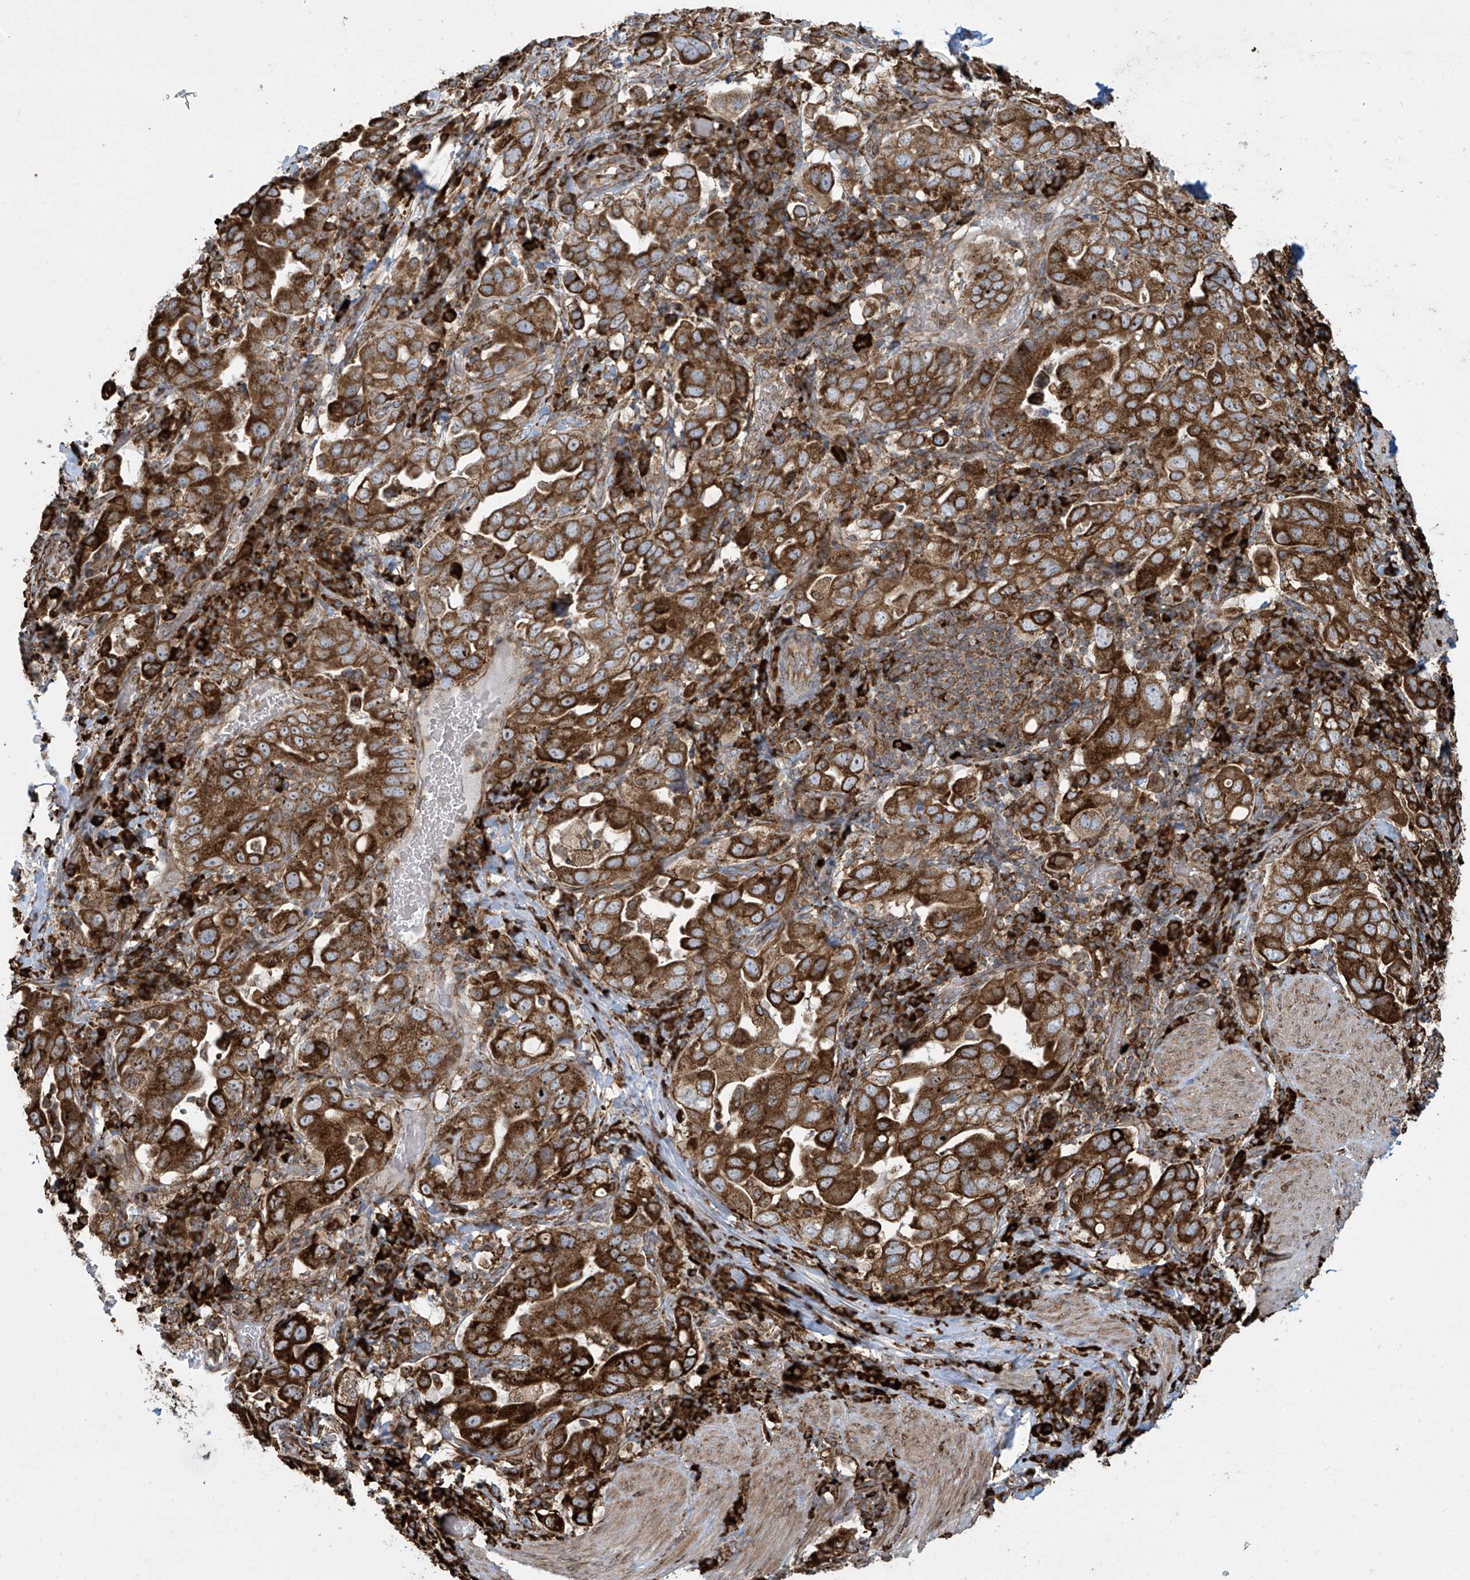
{"staining": {"intensity": "strong", "quantity": ">75%", "location": "cytoplasmic/membranous"}, "tissue": "stomach cancer", "cell_type": "Tumor cells", "image_type": "cancer", "snomed": [{"axis": "morphology", "description": "Adenocarcinoma, NOS"}, {"axis": "topography", "description": "Stomach, upper"}], "caption": "Immunohistochemistry staining of stomach cancer (adenocarcinoma), which displays high levels of strong cytoplasmic/membranous positivity in approximately >75% of tumor cells indicating strong cytoplasmic/membranous protein expression. The staining was performed using DAB (3,3'-diaminobenzidine) (brown) for protein detection and nuclei were counterstained in hematoxylin (blue).", "gene": "MX1", "patient": {"sex": "male", "age": 62}}